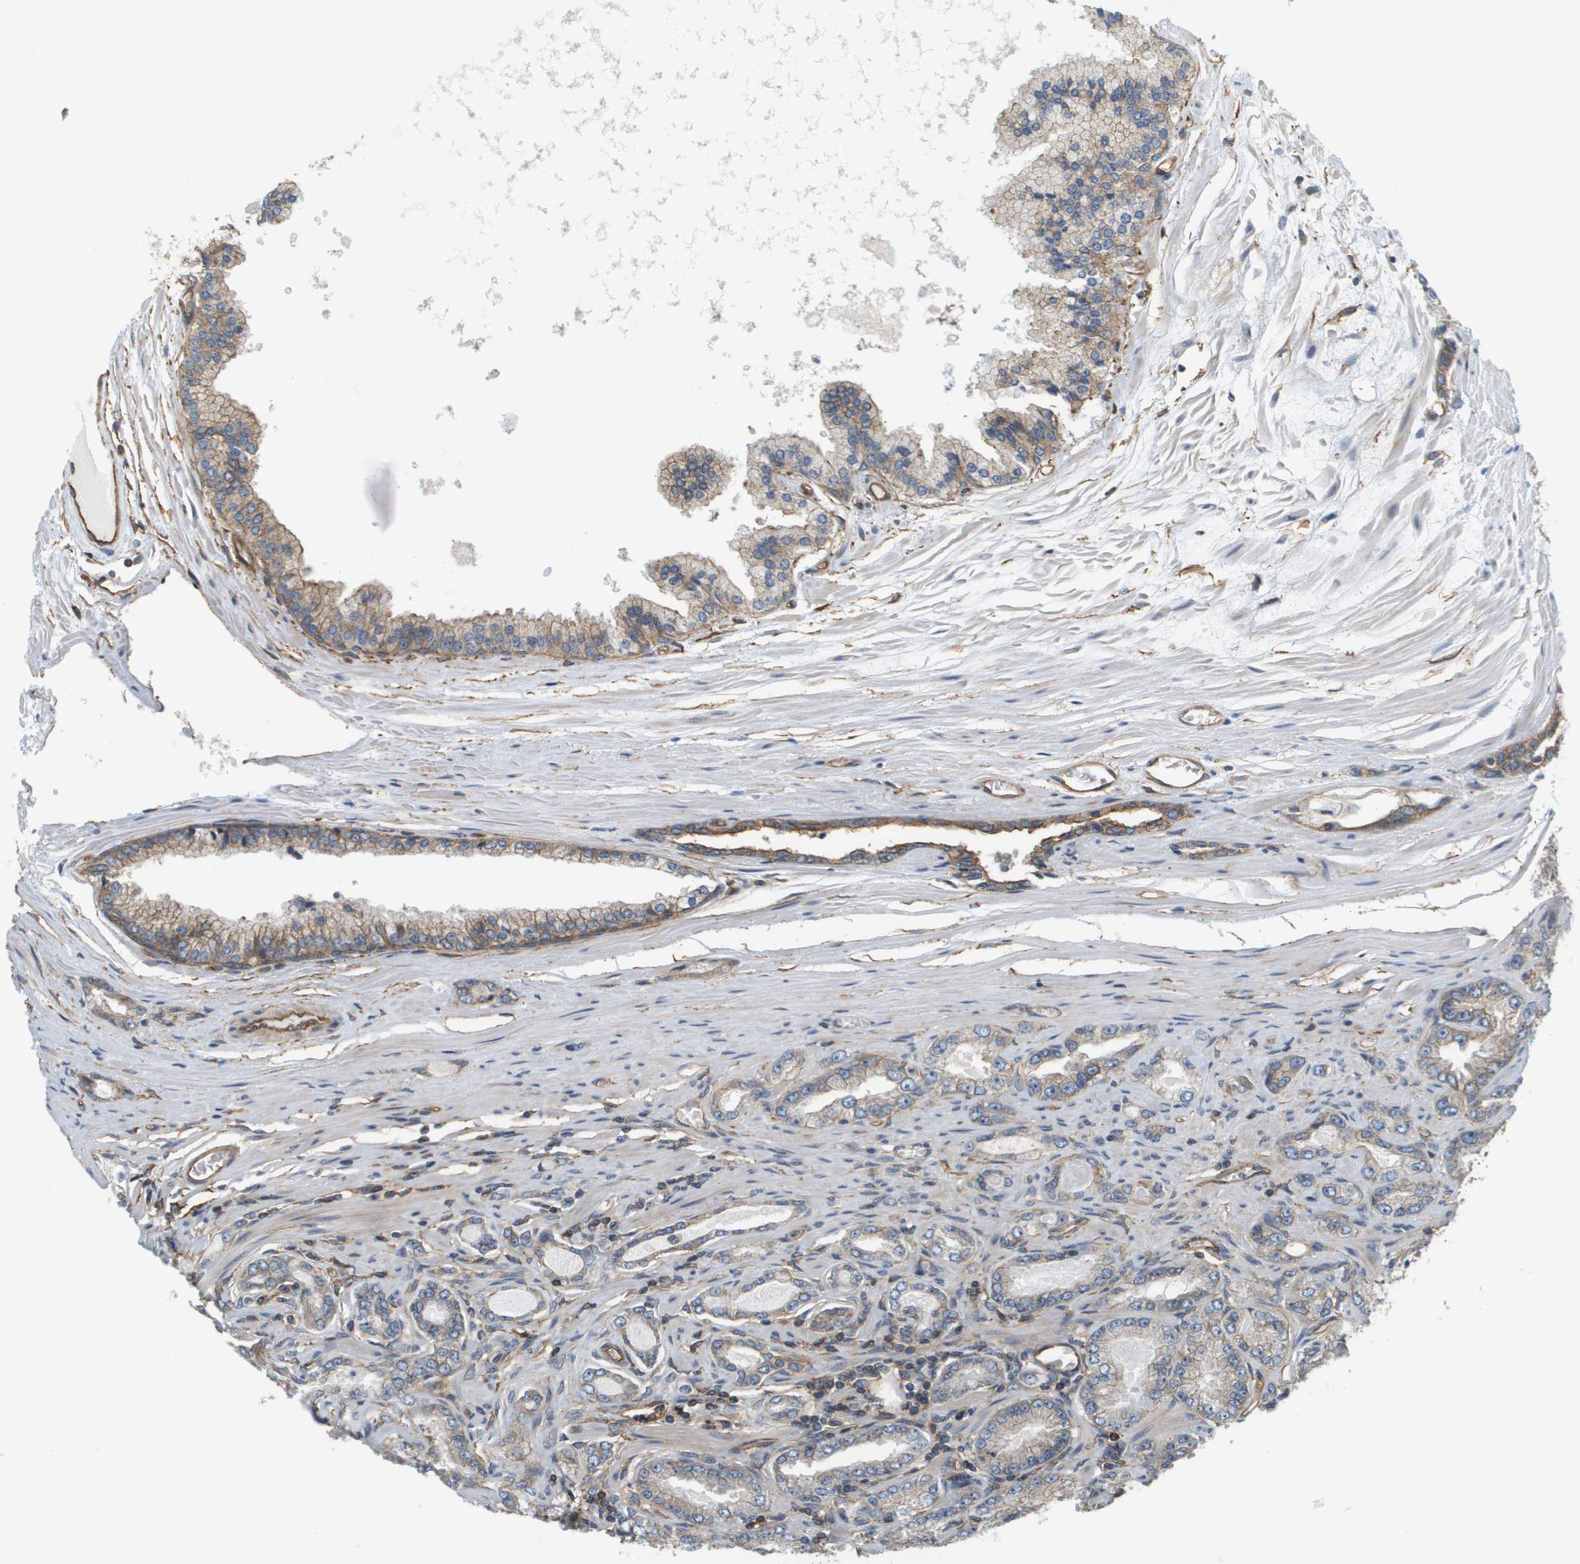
{"staining": {"intensity": "moderate", "quantity": "25%-75%", "location": "cytoplasmic/membranous"}, "tissue": "prostate cancer", "cell_type": "Tumor cells", "image_type": "cancer", "snomed": [{"axis": "morphology", "description": "Adenocarcinoma, High grade"}, {"axis": "topography", "description": "Prostate"}], "caption": "The immunohistochemical stain shows moderate cytoplasmic/membranous staining in tumor cells of high-grade adenocarcinoma (prostate) tissue.", "gene": "SGMS2", "patient": {"sex": "male", "age": 65}}